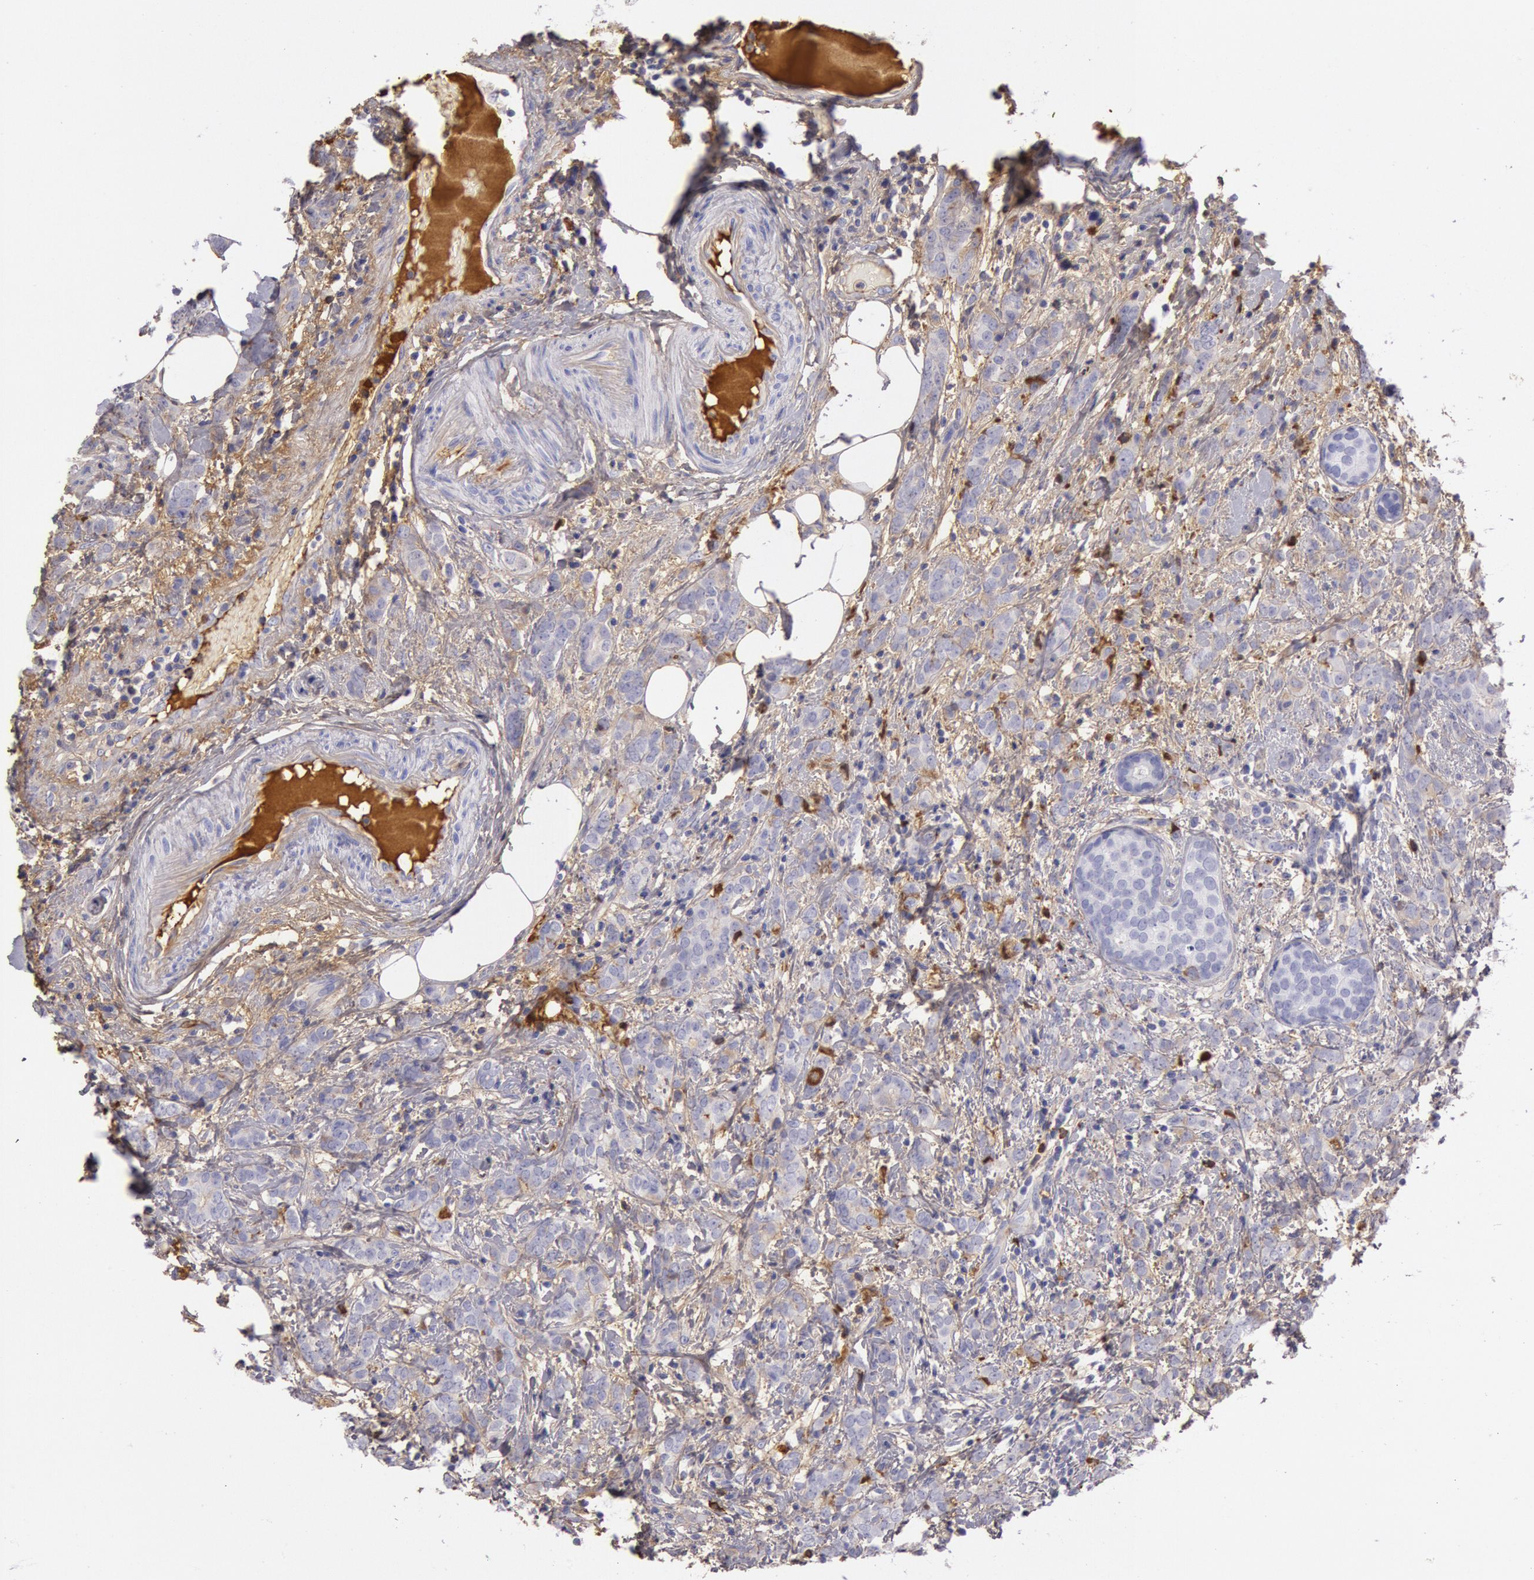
{"staining": {"intensity": "weak", "quantity": "<25%", "location": "cytoplasmic/membranous"}, "tissue": "breast cancer", "cell_type": "Tumor cells", "image_type": "cancer", "snomed": [{"axis": "morphology", "description": "Duct carcinoma"}, {"axis": "topography", "description": "Breast"}], "caption": "High magnification brightfield microscopy of breast cancer (intraductal carcinoma) stained with DAB (3,3'-diaminobenzidine) (brown) and counterstained with hematoxylin (blue): tumor cells show no significant staining. (DAB (3,3'-diaminobenzidine) immunohistochemistry with hematoxylin counter stain).", "gene": "IGHG1", "patient": {"sex": "female", "age": 53}}